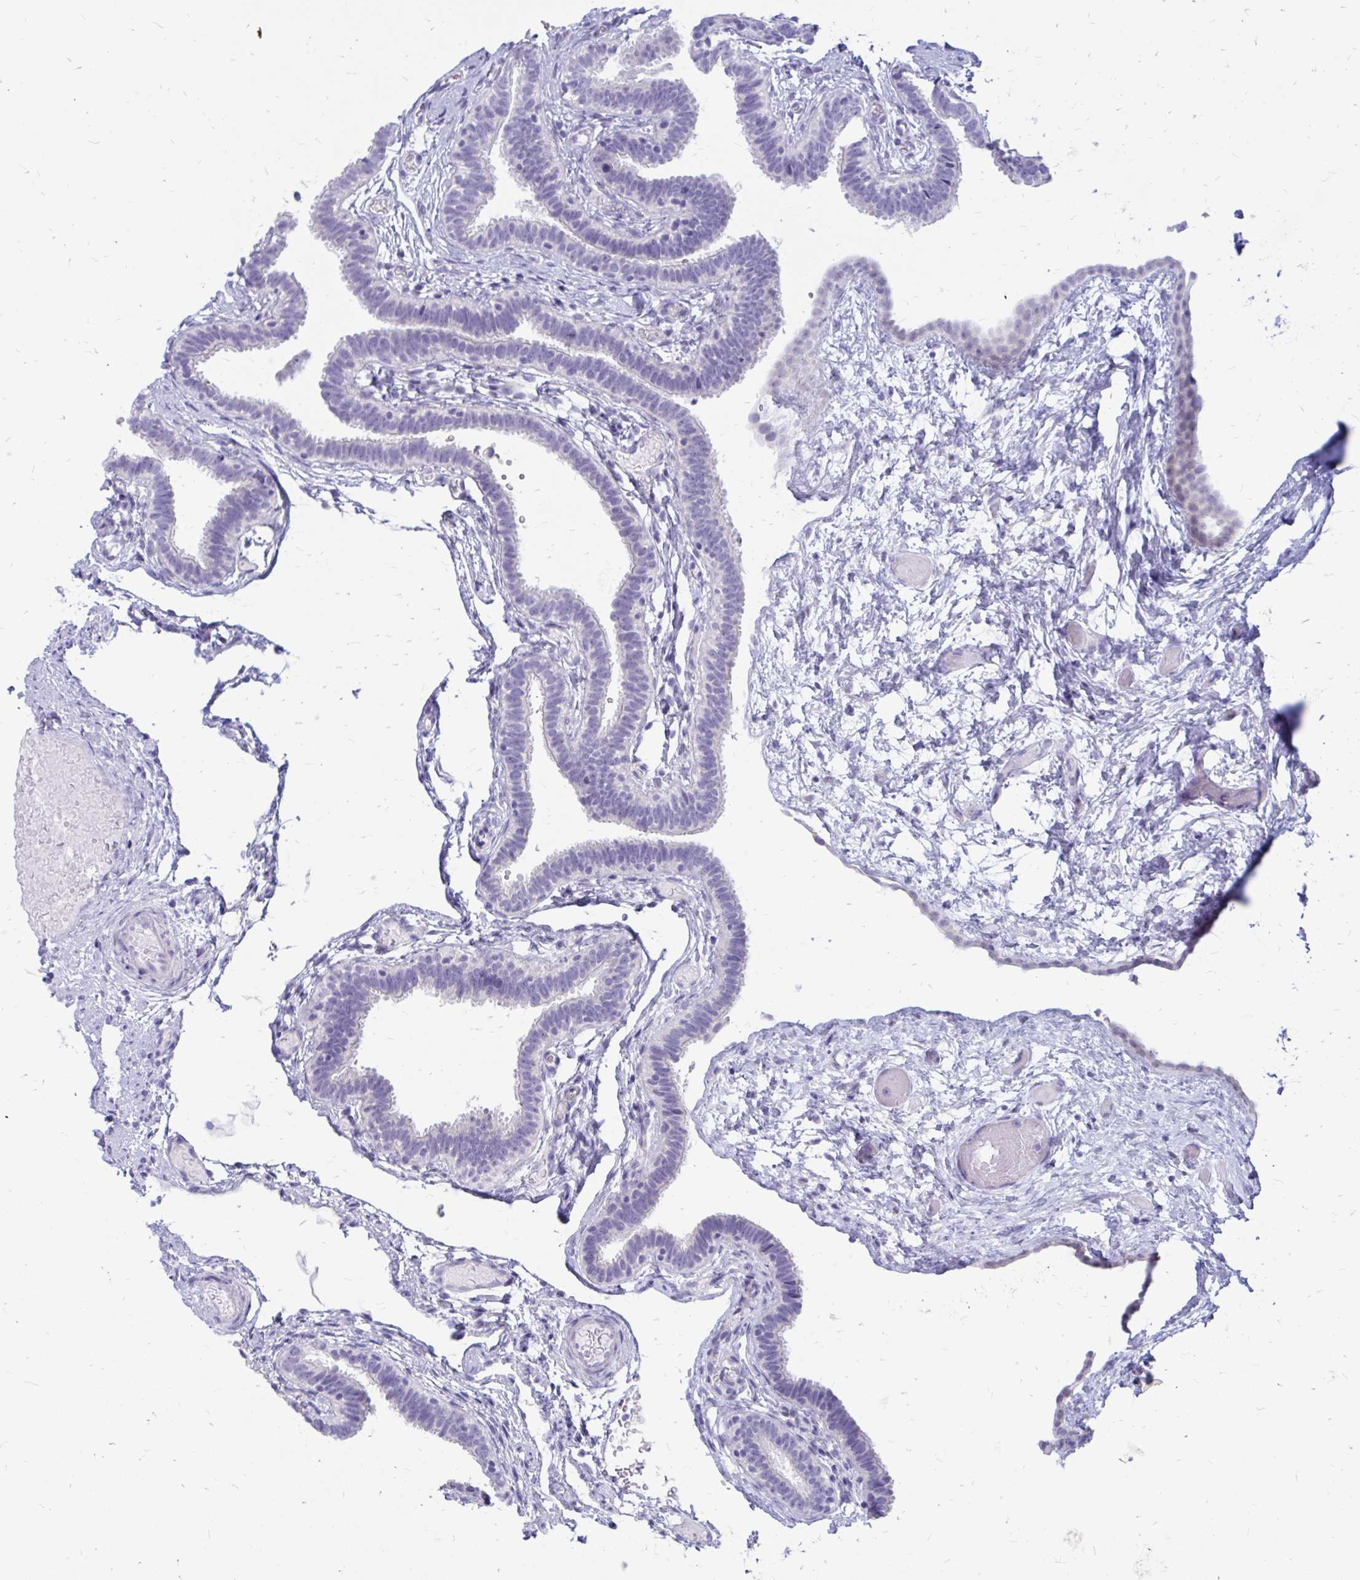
{"staining": {"intensity": "negative", "quantity": "none", "location": "none"}, "tissue": "fallopian tube", "cell_type": "Glandular cells", "image_type": "normal", "snomed": [{"axis": "morphology", "description": "Normal tissue, NOS"}, {"axis": "topography", "description": "Fallopian tube"}], "caption": "Micrograph shows no protein positivity in glandular cells of unremarkable fallopian tube. The staining is performed using DAB (3,3'-diaminobenzidine) brown chromogen with nuclei counter-stained in using hematoxylin.", "gene": "IGSF5", "patient": {"sex": "female", "age": 37}}